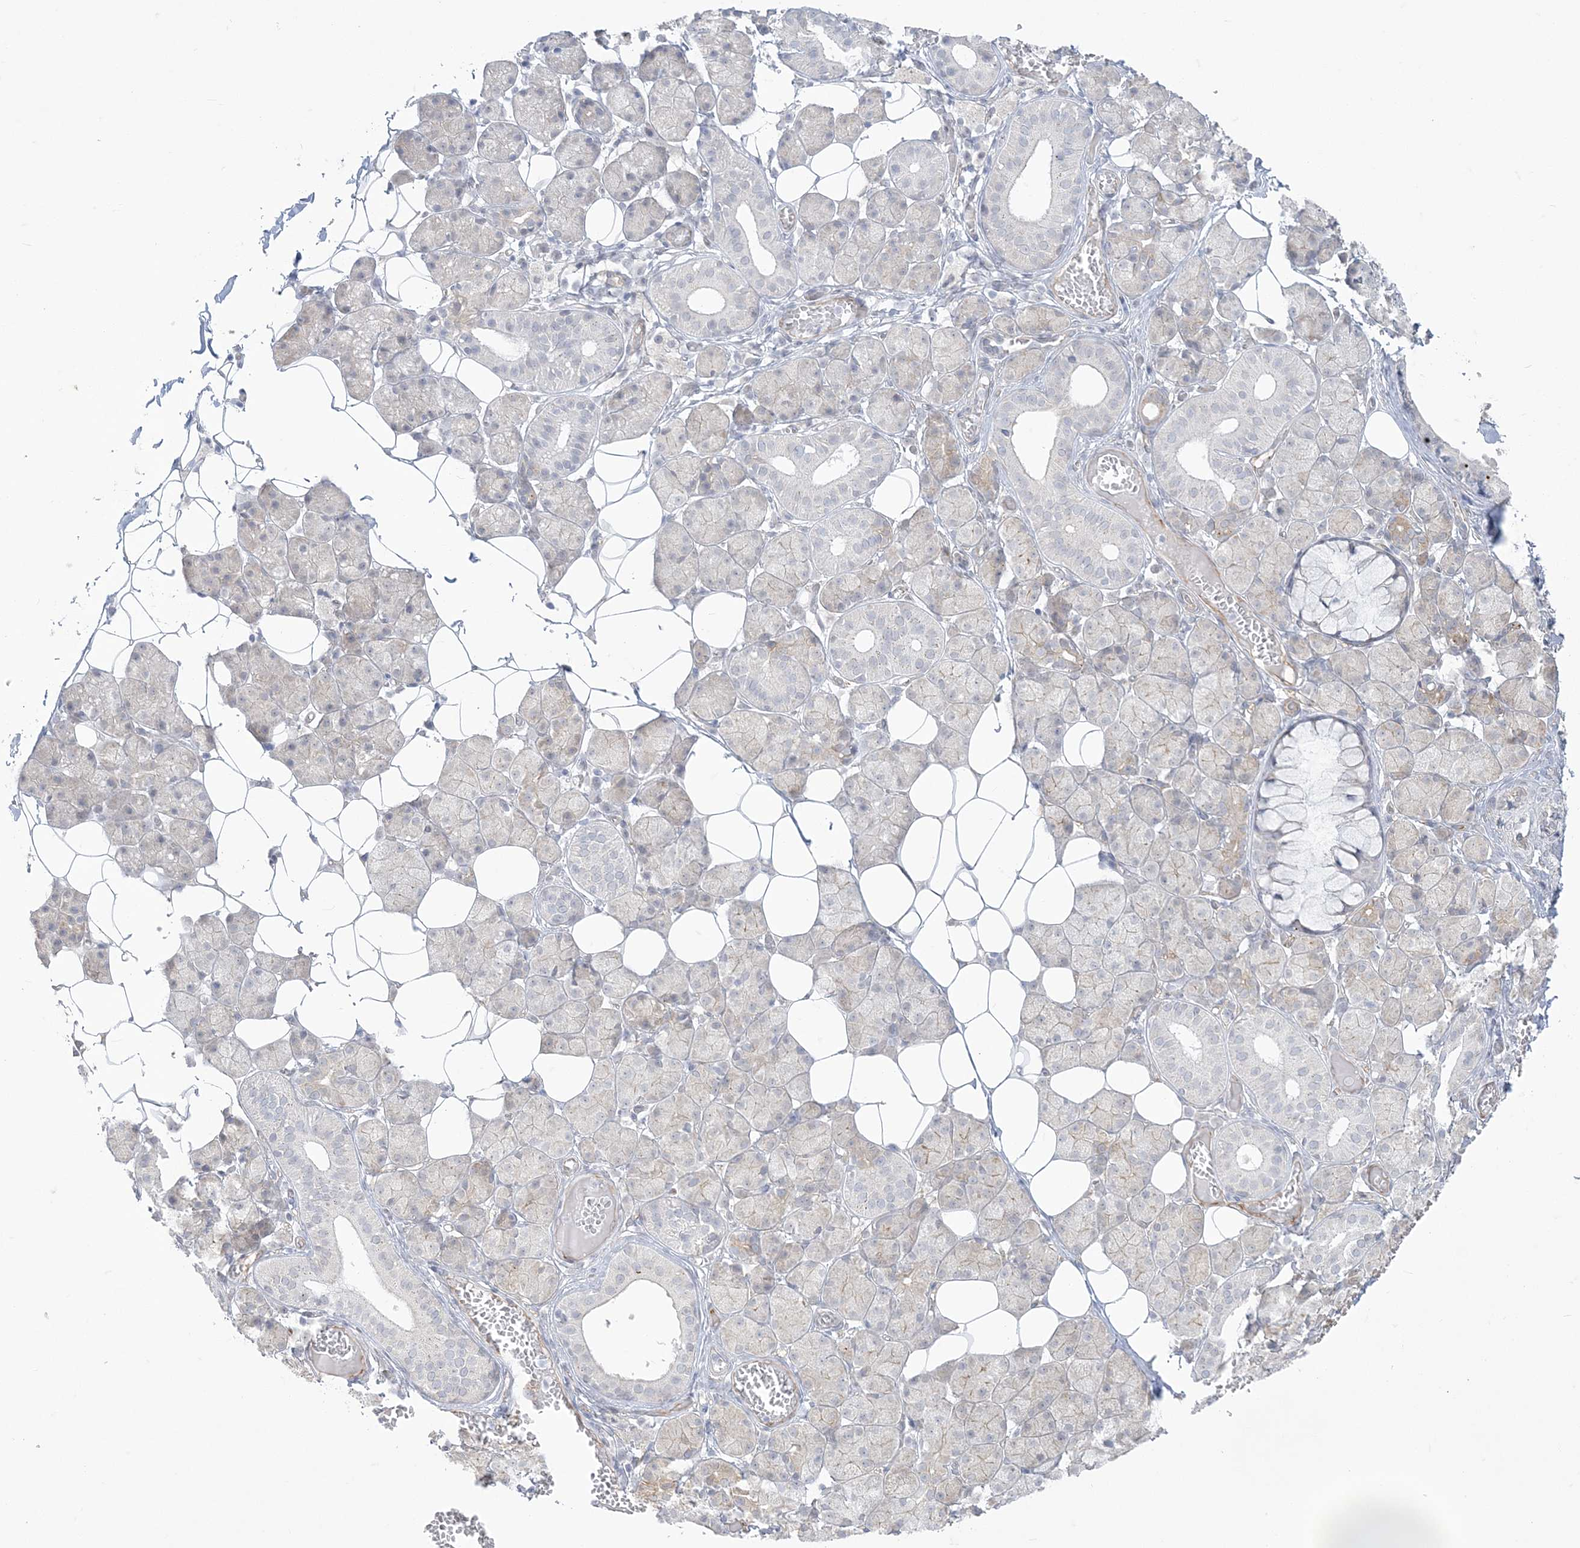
{"staining": {"intensity": "weak", "quantity": "25%-75%", "location": "cytoplasmic/membranous"}, "tissue": "salivary gland", "cell_type": "Glandular cells", "image_type": "normal", "snomed": [{"axis": "morphology", "description": "Normal tissue, NOS"}, {"axis": "topography", "description": "Salivary gland"}], "caption": "Protein expression by immunohistochemistry shows weak cytoplasmic/membranous staining in approximately 25%-75% of glandular cells in unremarkable salivary gland.", "gene": "ZC3H6", "patient": {"sex": "female", "age": 33}}